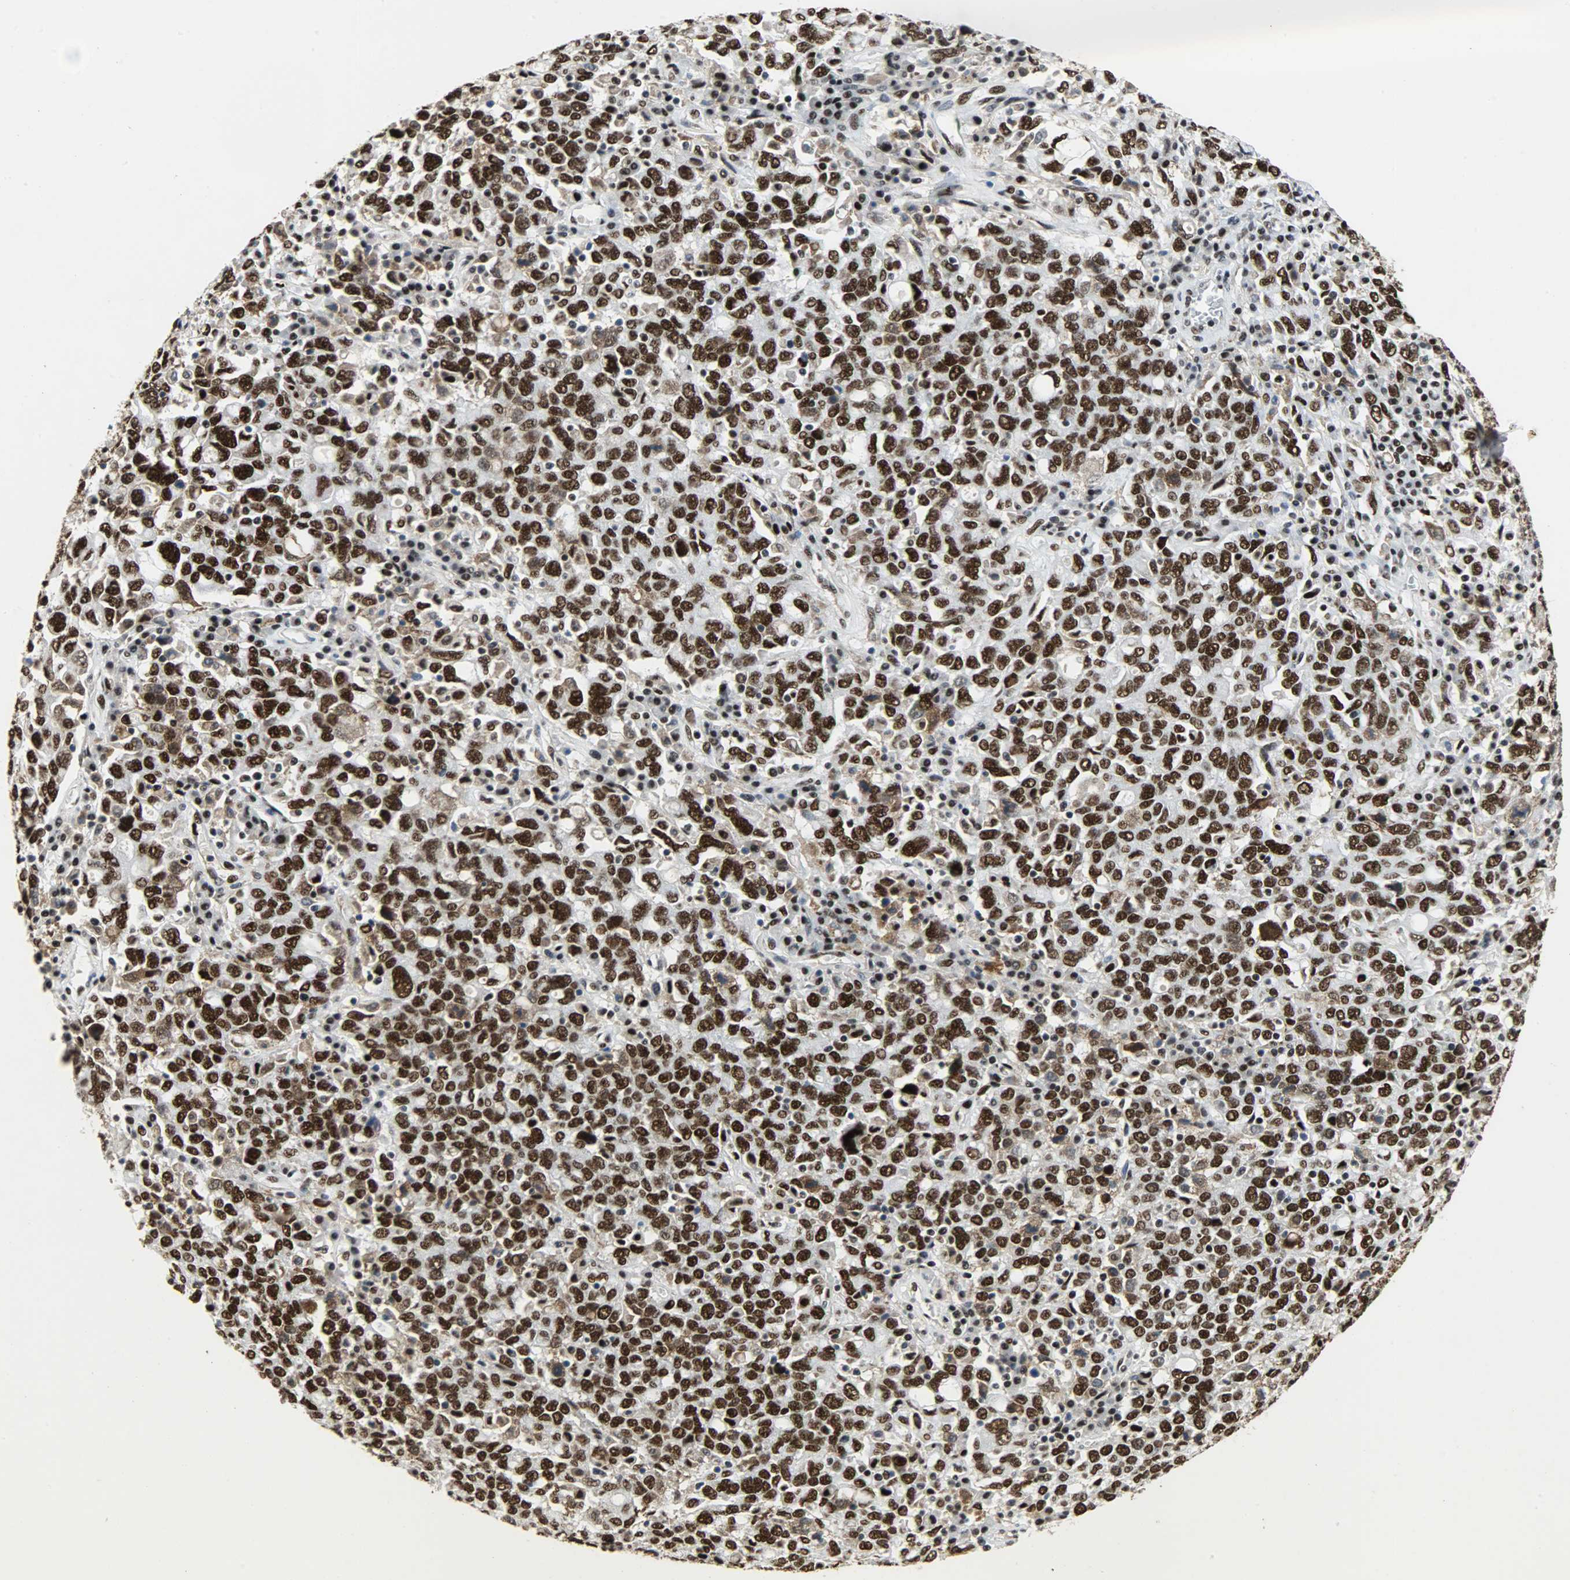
{"staining": {"intensity": "strong", "quantity": ">75%", "location": "nuclear"}, "tissue": "ovarian cancer", "cell_type": "Tumor cells", "image_type": "cancer", "snomed": [{"axis": "morphology", "description": "Carcinoma, endometroid"}, {"axis": "topography", "description": "Ovary"}], "caption": "Strong nuclear positivity is identified in approximately >75% of tumor cells in ovarian endometroid carcinoma. The protein of interest is shown in brown color, while the nuclei are stained blue.", "gene": "SSB", "patient": {"sex": "female", "age": 62}}